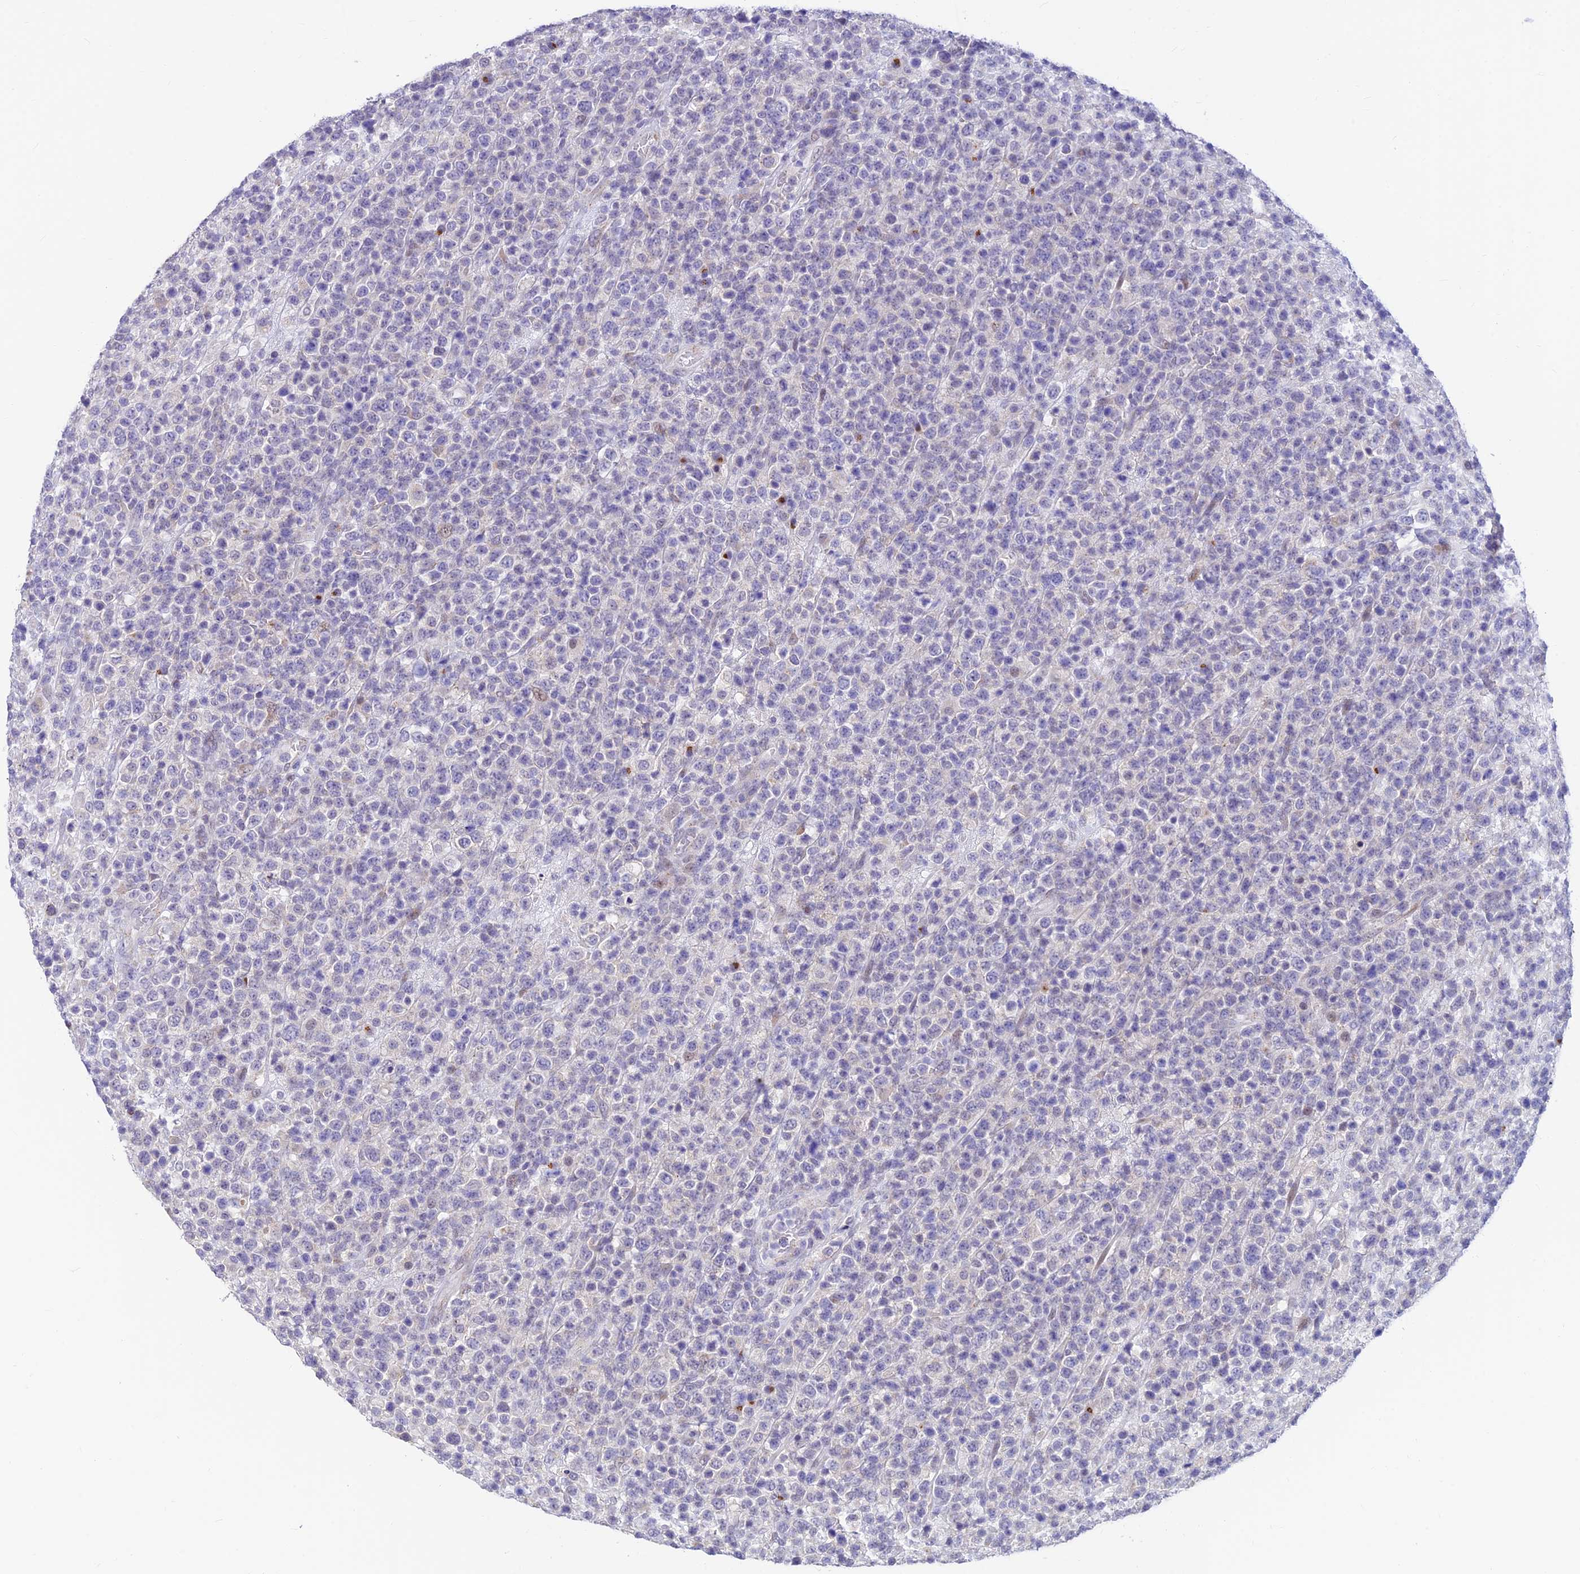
{"staining": {"intensity": "negative", "quantity": "none", "location": "none"}, "tissue": "lymphoma", "cell_type": "Tumor cells", "image_type": "cancer", "snomed": [{"axis": "morphology", "description": "Malignant lymphoma, non-Hodgkin's type, High grade"}, {"axis": "topography", "description": "Colon"}], "caption": "The photomicrograph shows no staining of tumor cells in lymphoma. (DAB (3,3'-diaminobenzidine) immunohistochemistry (IHC), high magnification).", "gene": "INKA1", "patient": {"sex": "female", "age": 53}}